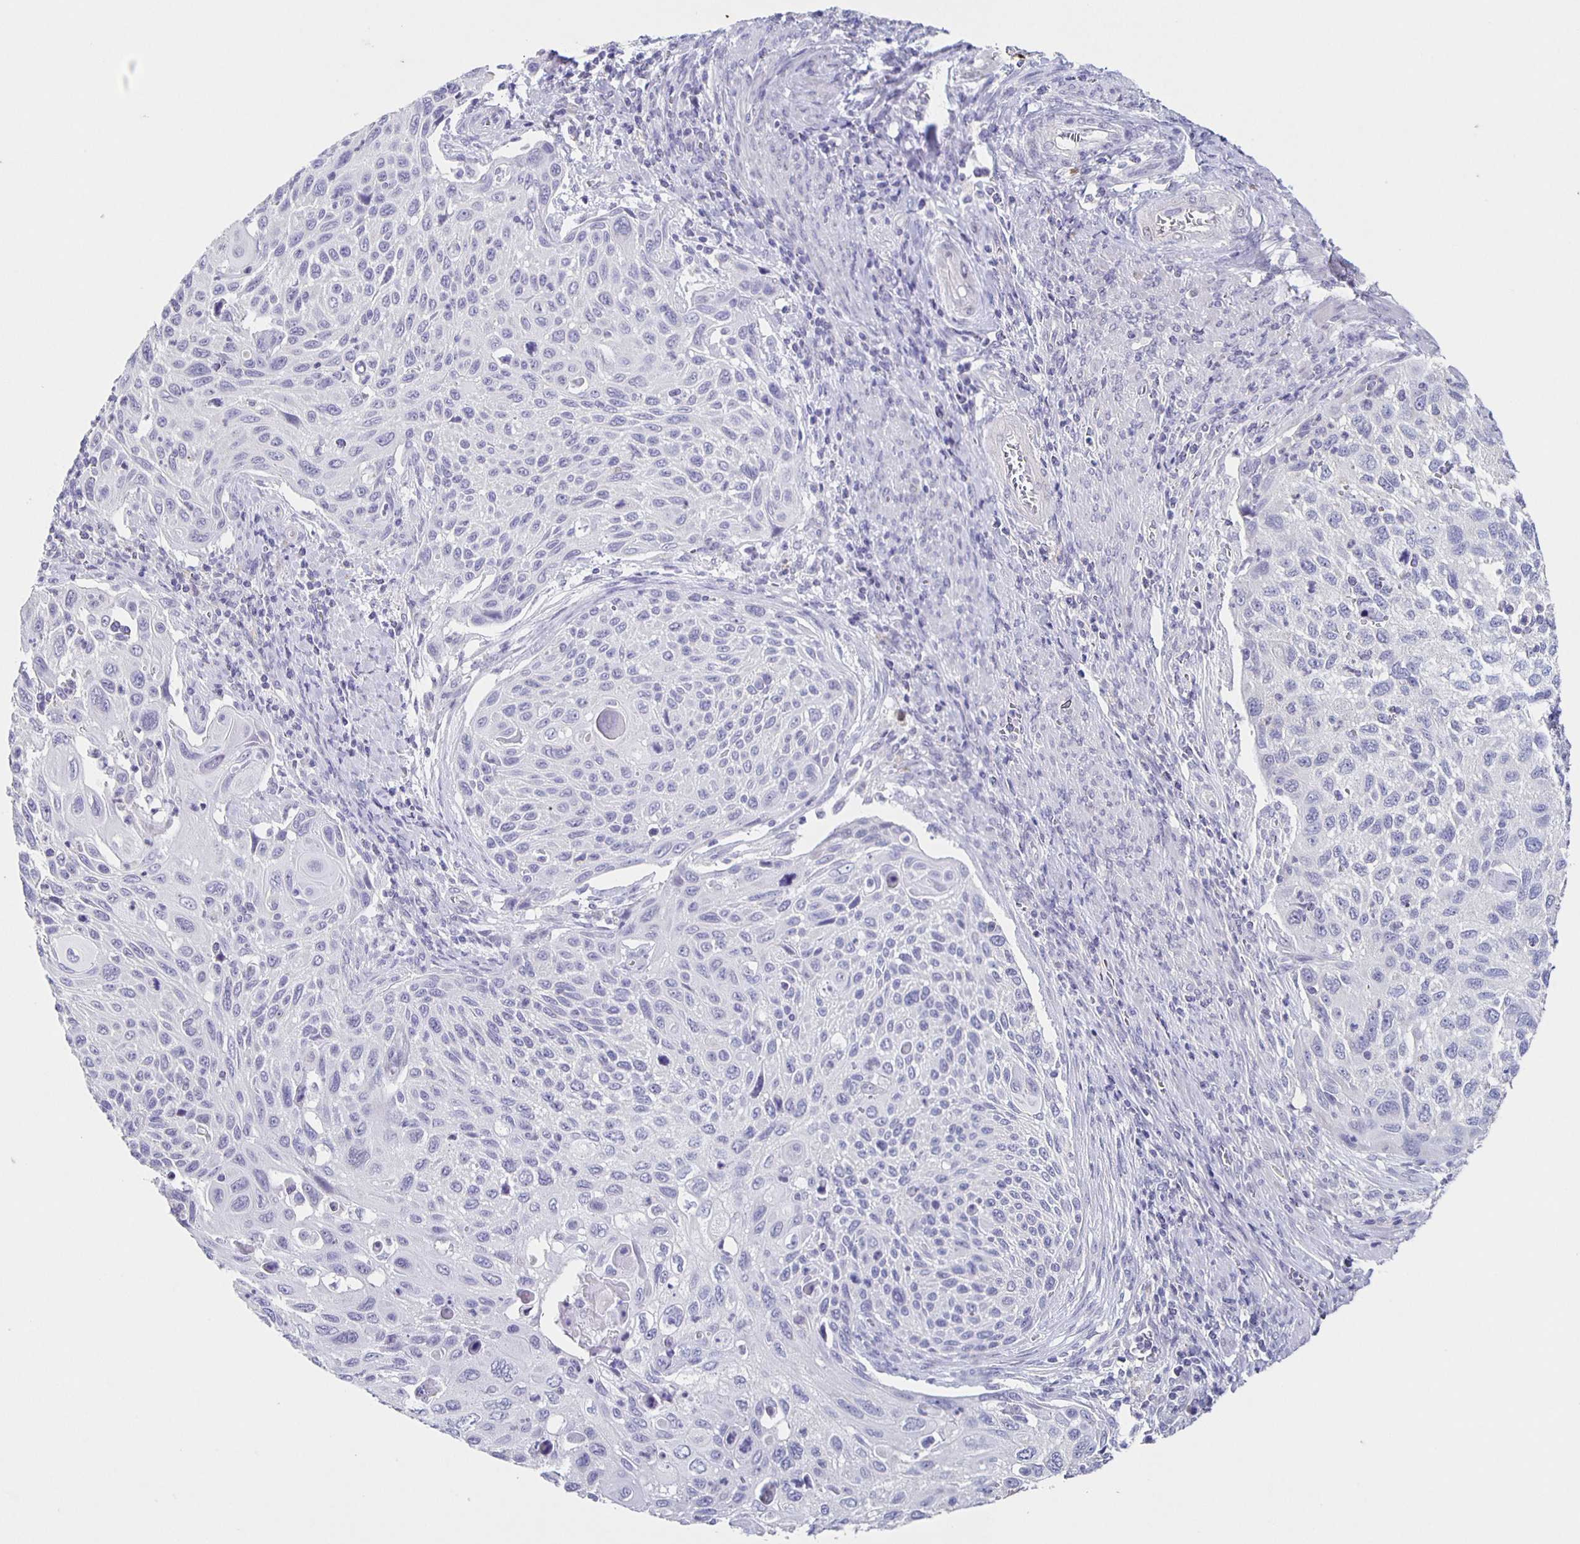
{"staining": {"intensity": "negative", "quantity": "none", "location": "none"}, "tissue": "cervical cancer", "cell_type": "Tumor cells", "image_type": "cancer", "snomed": [{"axis": "morphology", "description": "Squamous cell carcinoma, NOS"}, {"axis": "topography", "description": "Cervix"}], "caption": "Cervical cancer stained for a protein using immunohistochemistry (IHC) exhibits no expression tumor cells.", "gene": "CARNS1", "patient": {"sex": "female", "age": 70}}